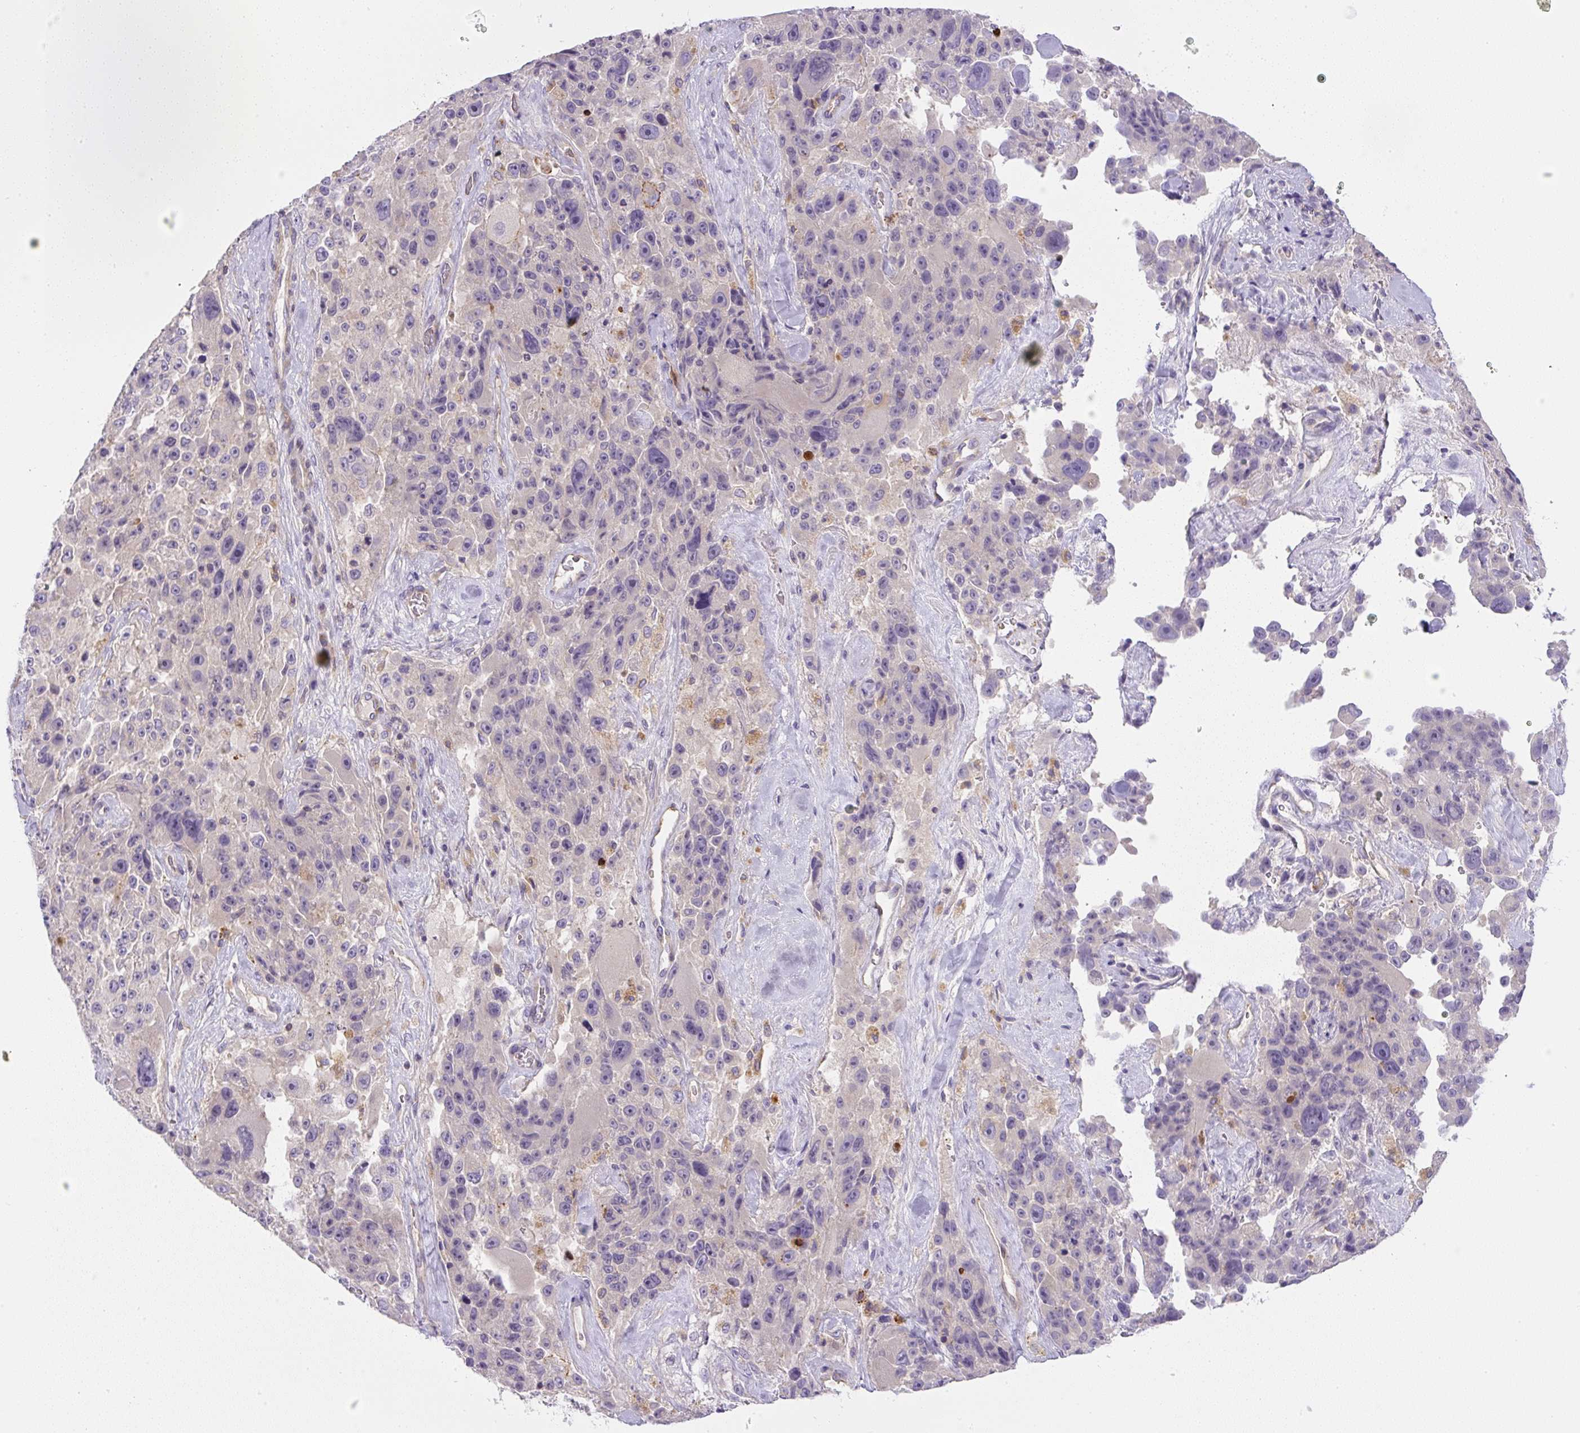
{"staining": {"intensity": "negative", "quantity": "none", "location": "none"}, "tissue": "melanoma", "cell_type": "Tumor cells", "image_type": "cancer", "snomed": [{"axis": "morphology", "description": "Malignant melanoma, Metastatic site"}, {"axis": "topography", "description": "Lymph node"}], "caption": "This is a photomicrograph of immunohistochemistry (IHC) staining of malignant melanoma (metastatic site), which shows no expression in tumor cells.", "gene": "PIP5KL1", "patient": {"sex": "male", "age": 62}}